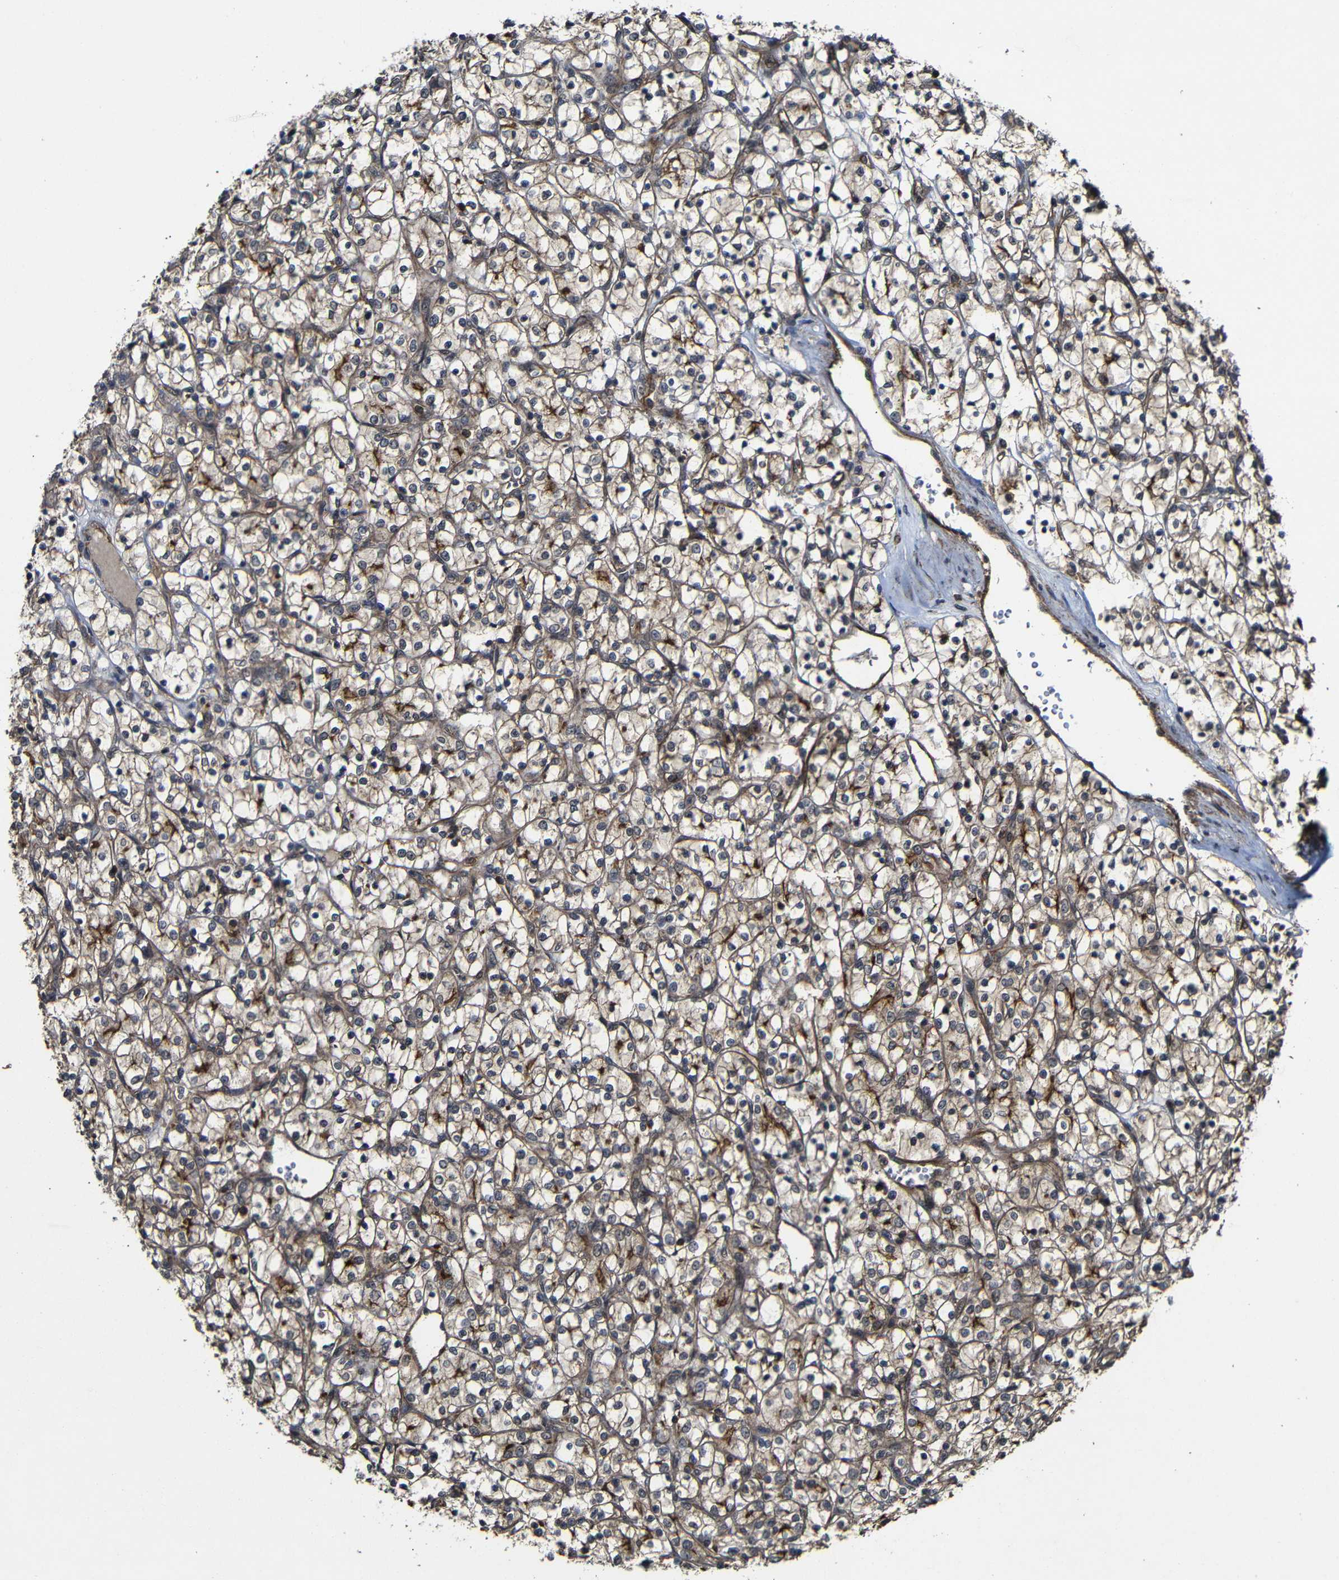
{"staining": {"intensity": "weak", "quantity": ">75%", "location": "cytoplasmic/membranous"}, "tissue": "renal cancer", "cell_type": "Tumor cells", "image_type": "cancer", "snomed": [{"axis": "morphology", "description": "Adenocarcinoma, NOS"}, {"axis": "topography", "description": "Kidney"}], "caption": "This image exhibits immunohistochemistry staining of adenocarcinoma (renal), with low weak cytoplasmic/membranous expression in about >75% of tumor cells.", "gene": "NANOS1", "patient": {"sex": "female", "age": 69}}